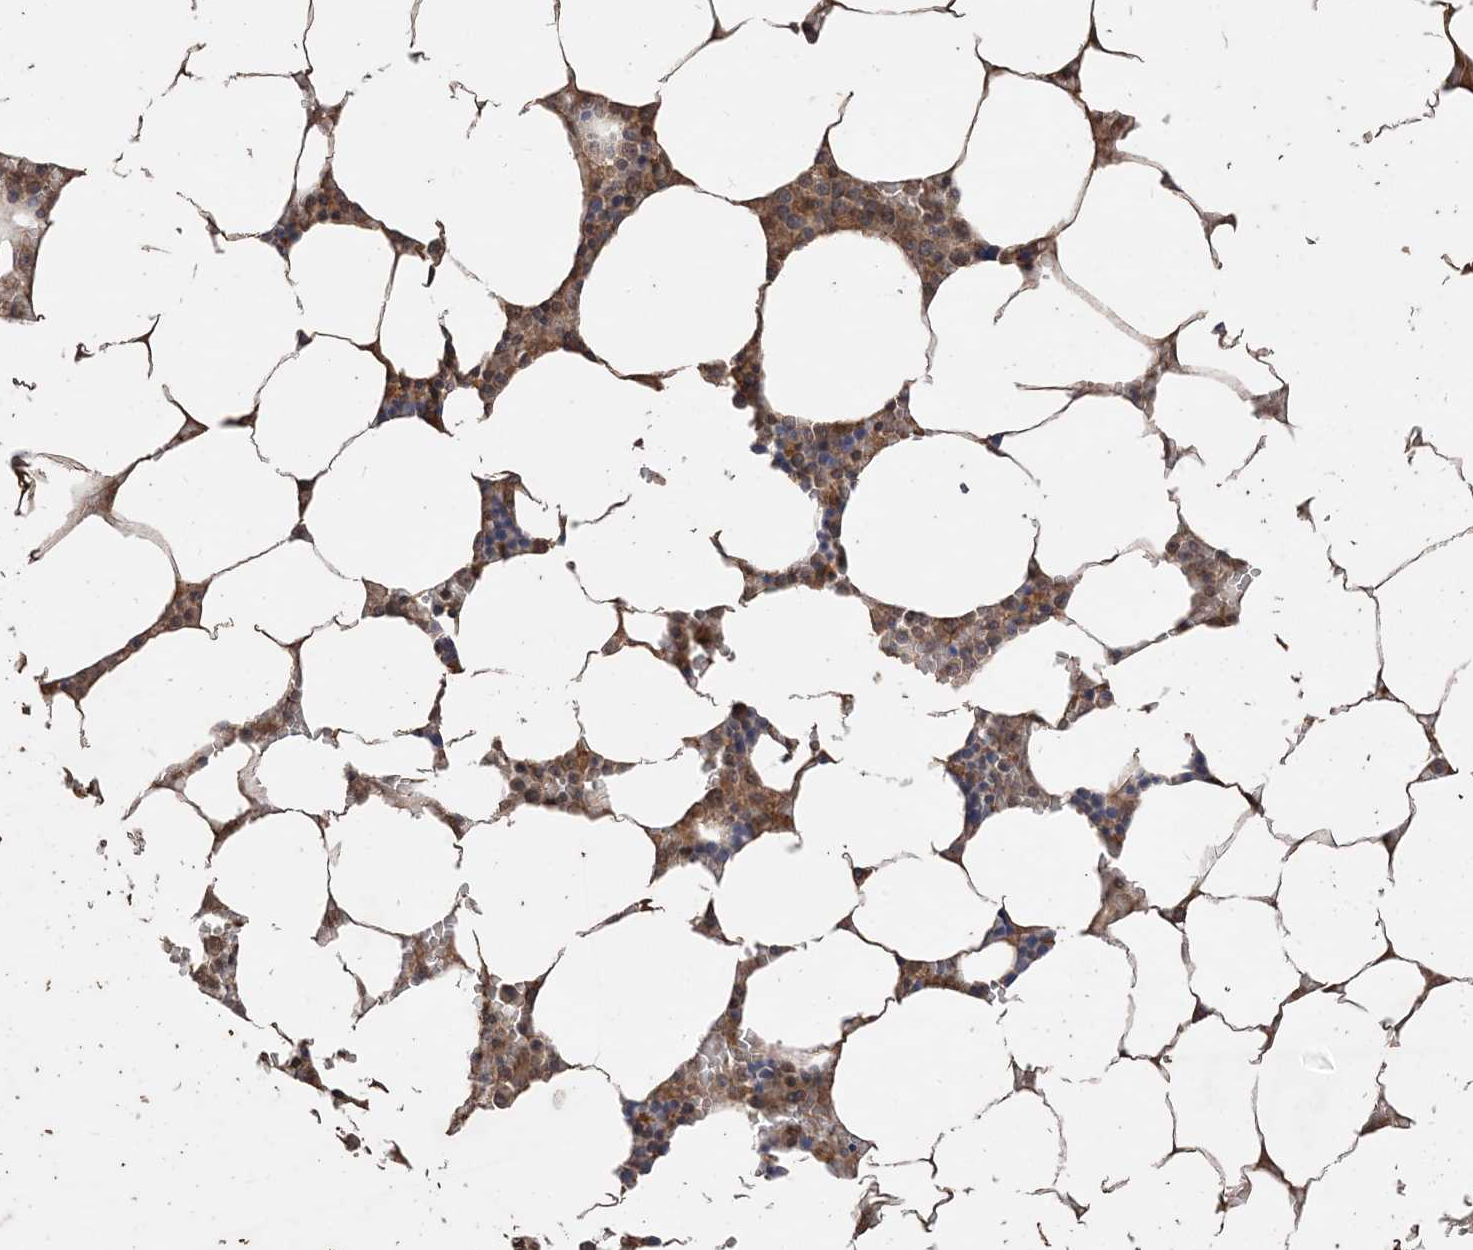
{"staining": {"intensity": "moderate", "quantity": ">75%", "location": "cytoplasmic/membranous"}, "tissue": "bone marrow", "cell_type": "Hematopoietic cells", "image_type": "normal", "snomed": [{"axis": "morphology", "description": "Normal tissue, NOS"}, {"axis": "topography", "description": "Bone marrow"}], "caption": "This is a histology image of immunohistochemistry staining of normal bone marrow, which shows moderate positivity in the cytoplasmic/membranous of hematopoietic cells.", "gene": "ZKSCAN5", "patient": {"sex": "male", "age": 70}}